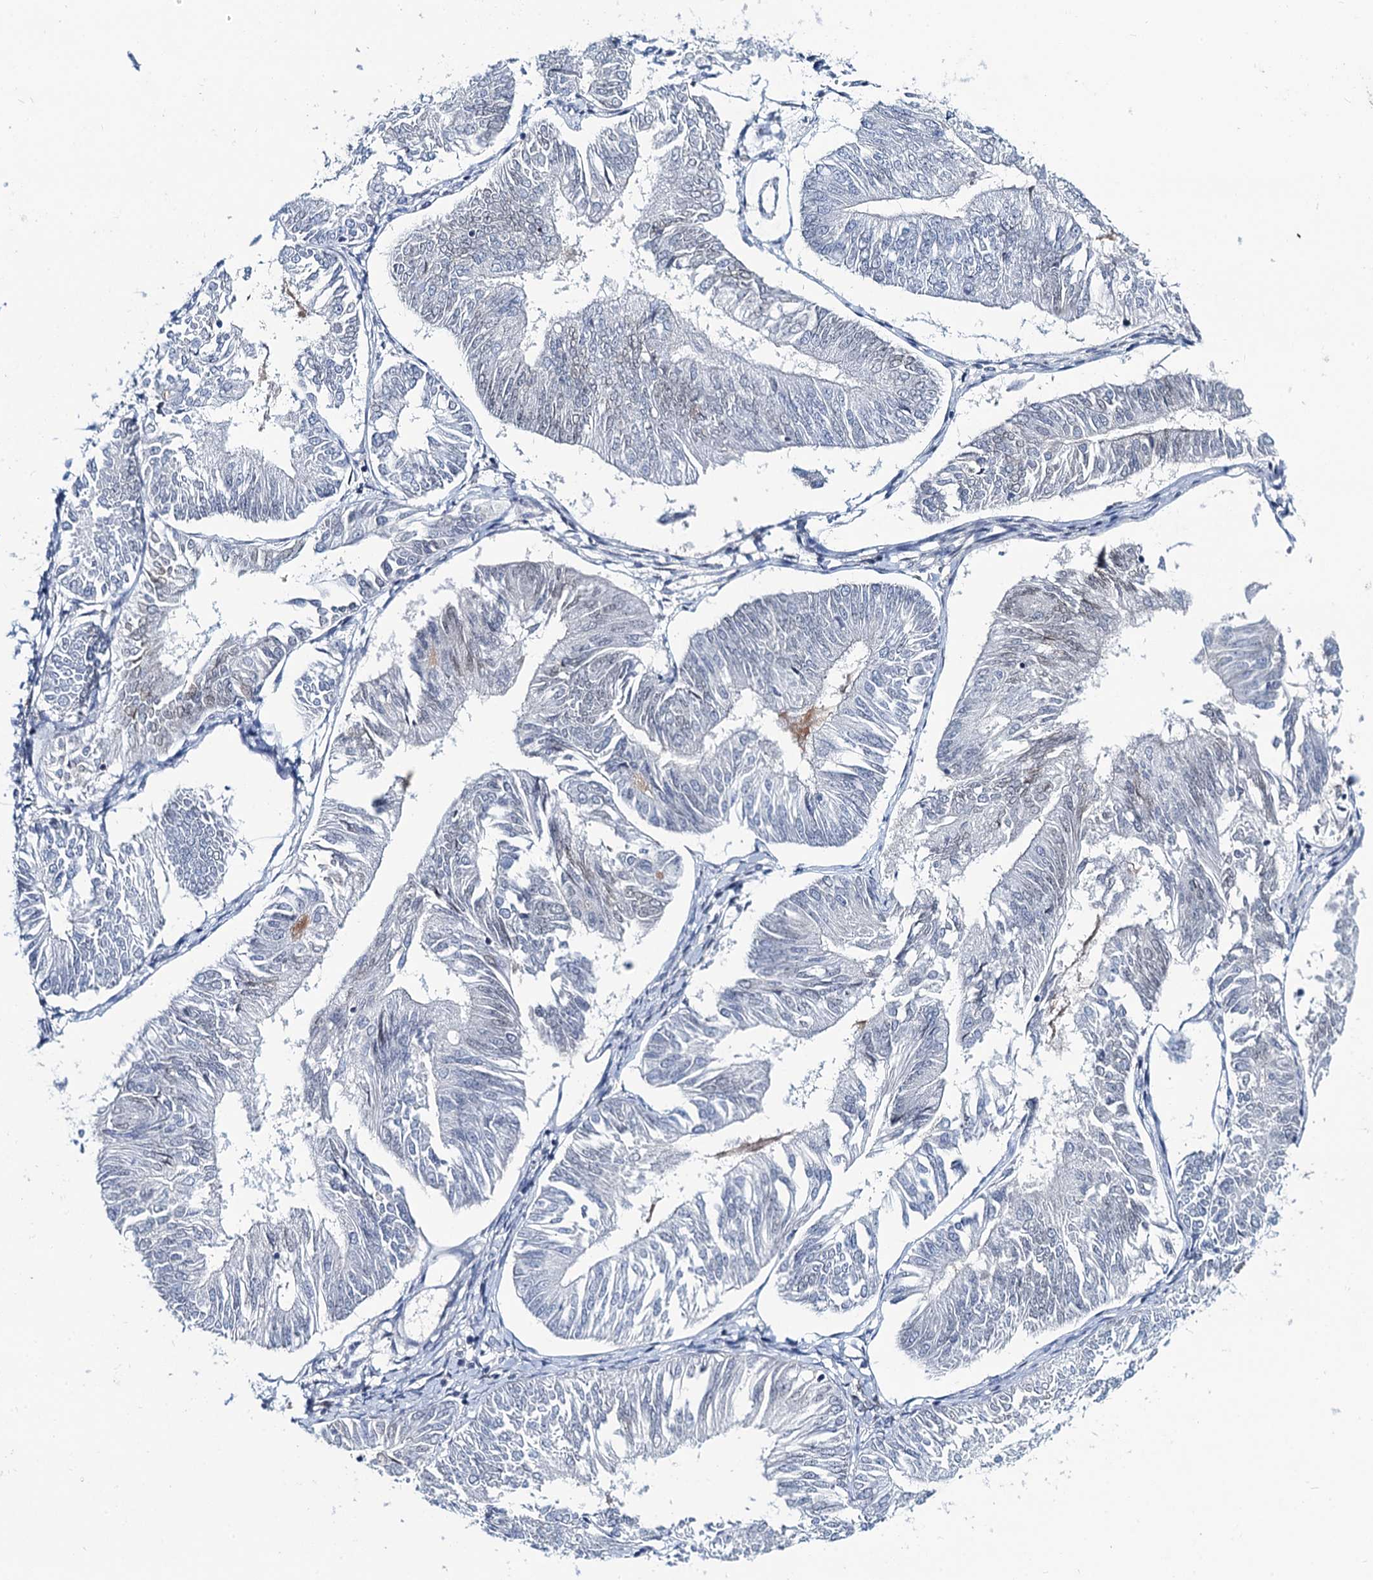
{"staining": {"intensity": "negative", "quantity": "none", "location": "none"}, "tissue": "endometrial cancer", "cell_type": "Tumor cells", "image_type": "cancer", "snomed": [{"axis": "morphology", "description": "Adenocarcinoma, NOS"}, {"axis": "topography", "description": "Endometrium"}], "caption": "Protein analysis of endometrial cancer demonstrates no significant positivity in tumor cells.", "gene": "TOX3", "patient": {"sex": "female", "age": 58}}